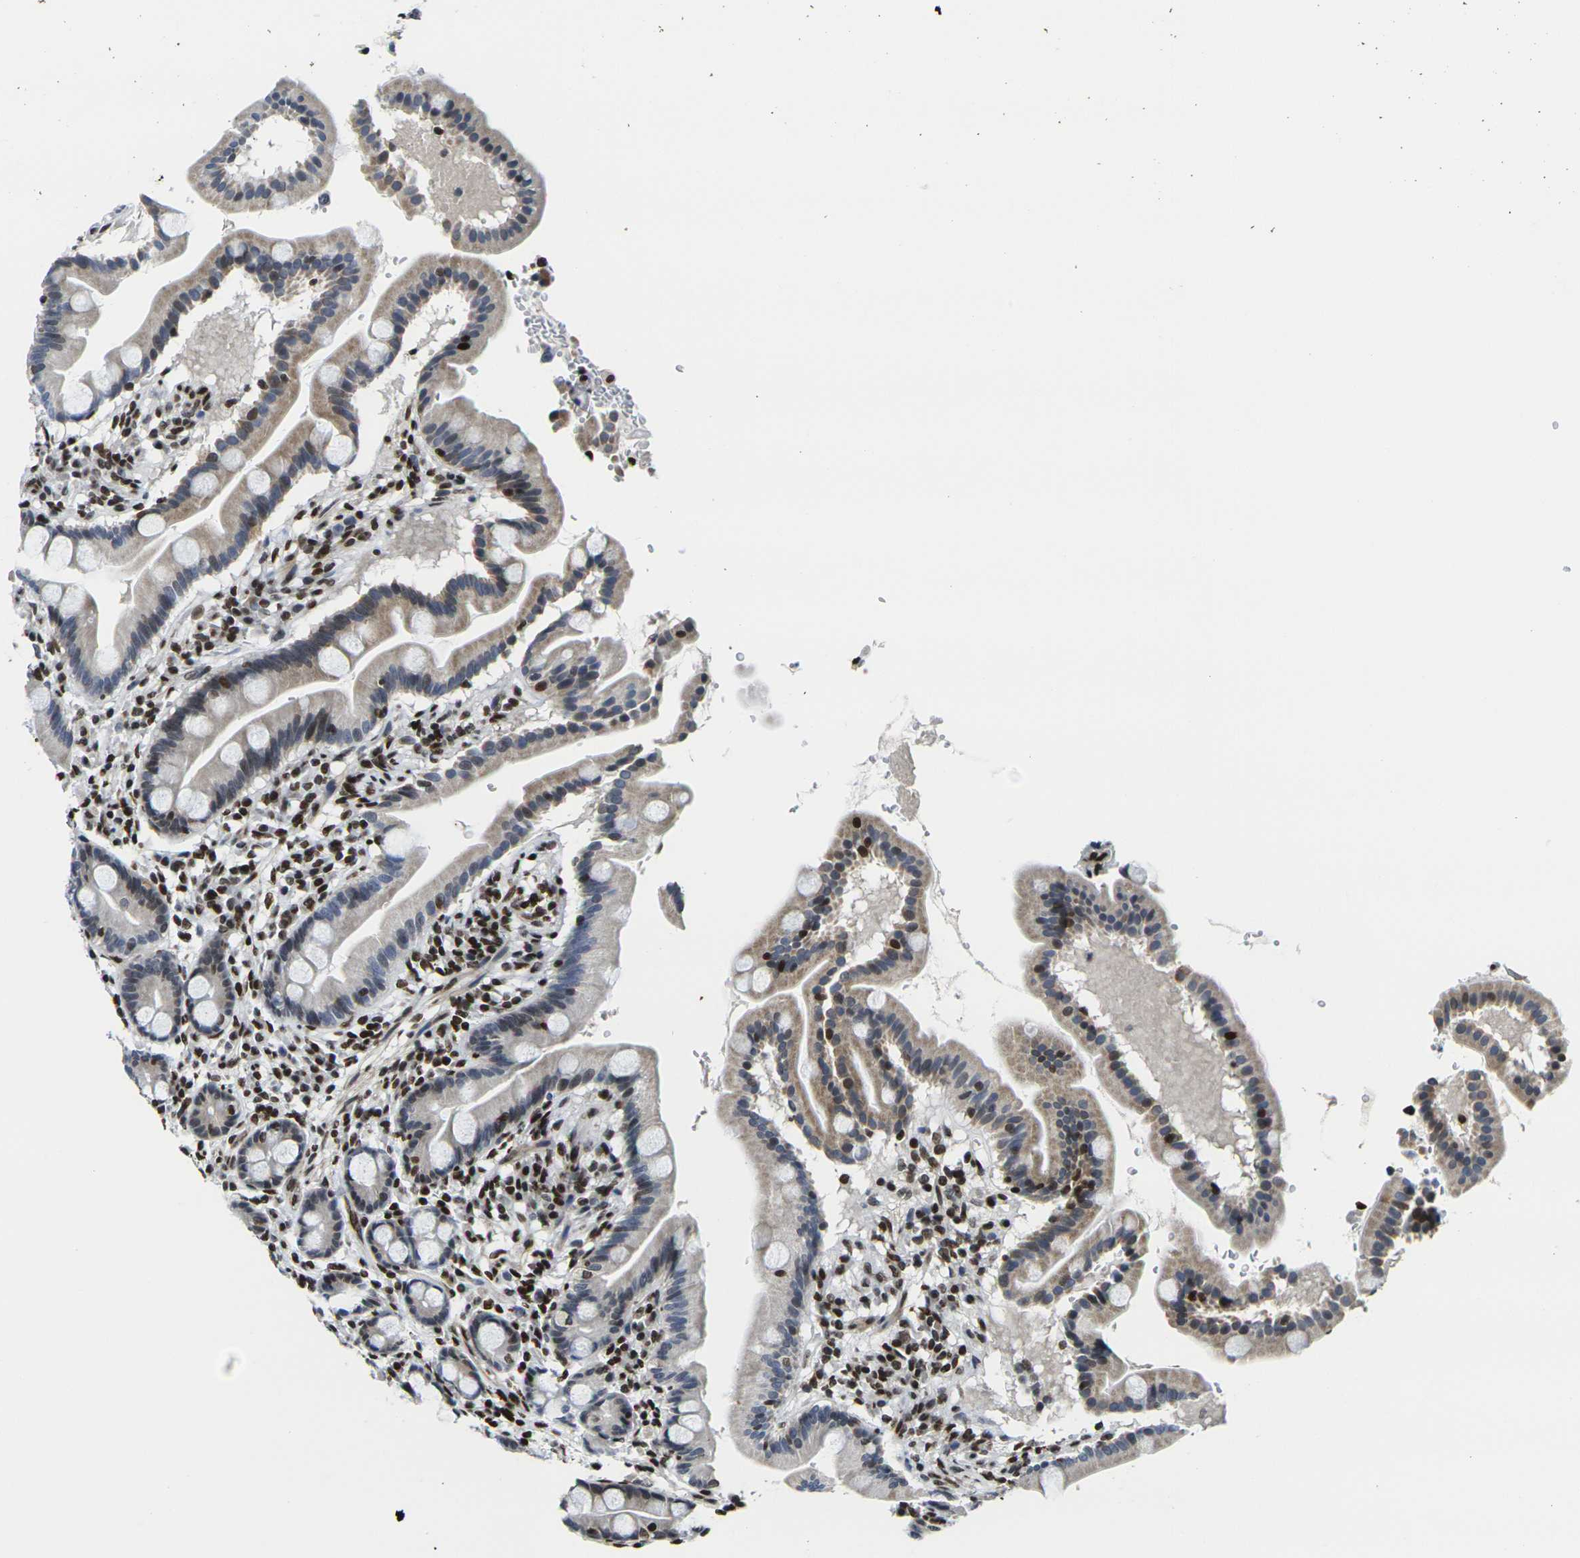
{"staining": {"intensity": "moderate", "quantity": "25%-75%", "location": "cytoplasmic/membranous,nuclear"}, "tissue": "duodenum", "cell_type": "Glandular cells", "image_type": "normal", "snomed": [{"axis": "morphology", "description": "Normal tissue, NOS"}, {"axis": "topography", "description": "Duodenum"}], "caption": "Protein positivity by IHC demonstrates moderate cytoplasmic/membranous,nuclear expression in about 25%-75% of glandular cells in normal duodenum.", "gene": "H1", "patient": {"sex": "male", "age": 50}}